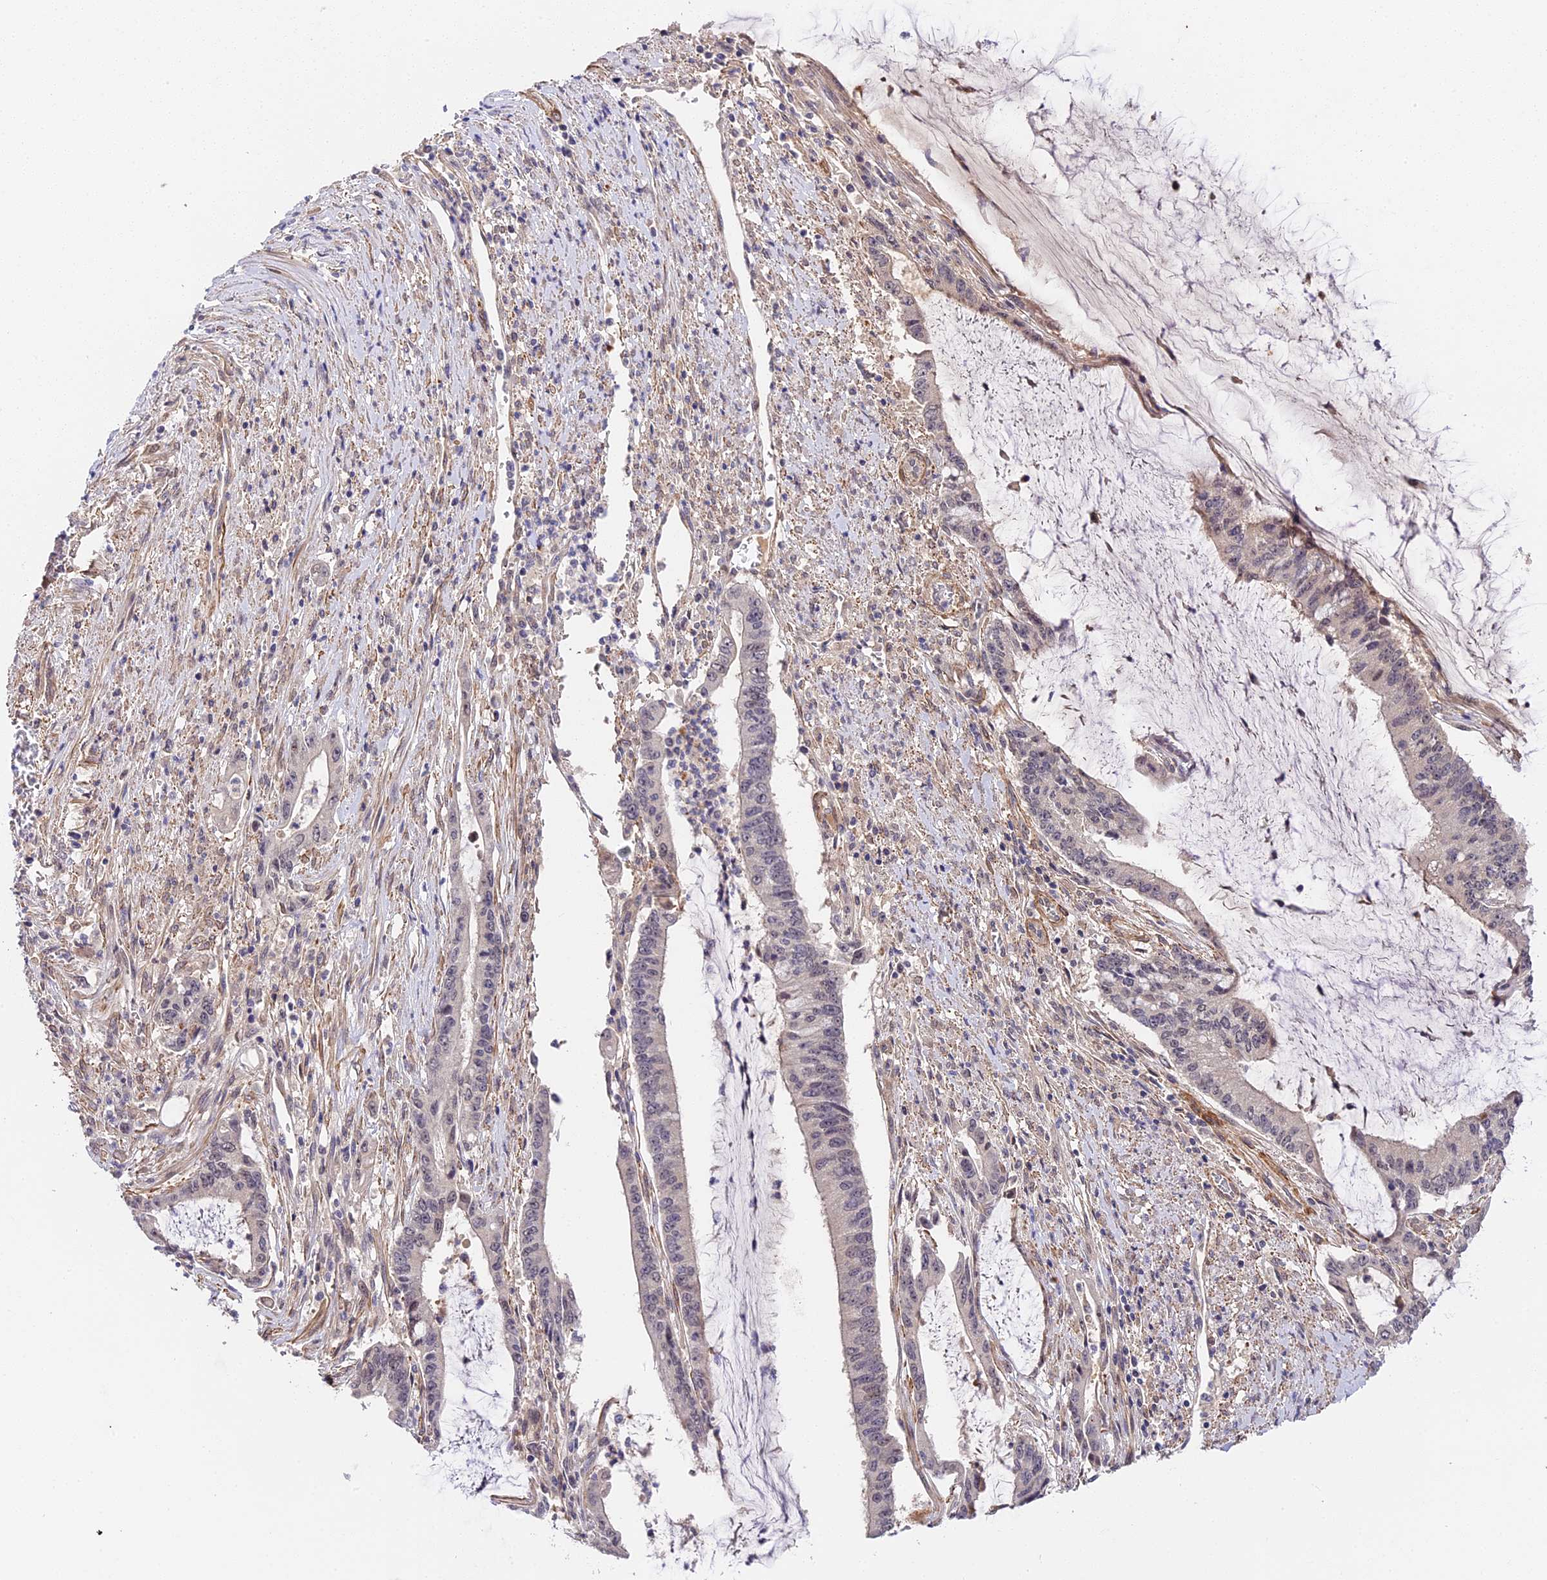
{"staining": {"intensity": "negative", "quantity": "none", "location": "none"}, "tissue": "pancreatic cancer", "cell_type": "Tumor cells", "image_type": "cancer", "snomed": [{"axis": "morphology", "description": "Adenocarcinoma, NOS"}, {"axis": "topography", "description": "Pancreas"}], "caption": "Tumor cells show no significant positivity in pancreatic cancer (adenocarcinoma).", "gene": "IMPACT", "patient": {"sex": "female", "age": 50}}